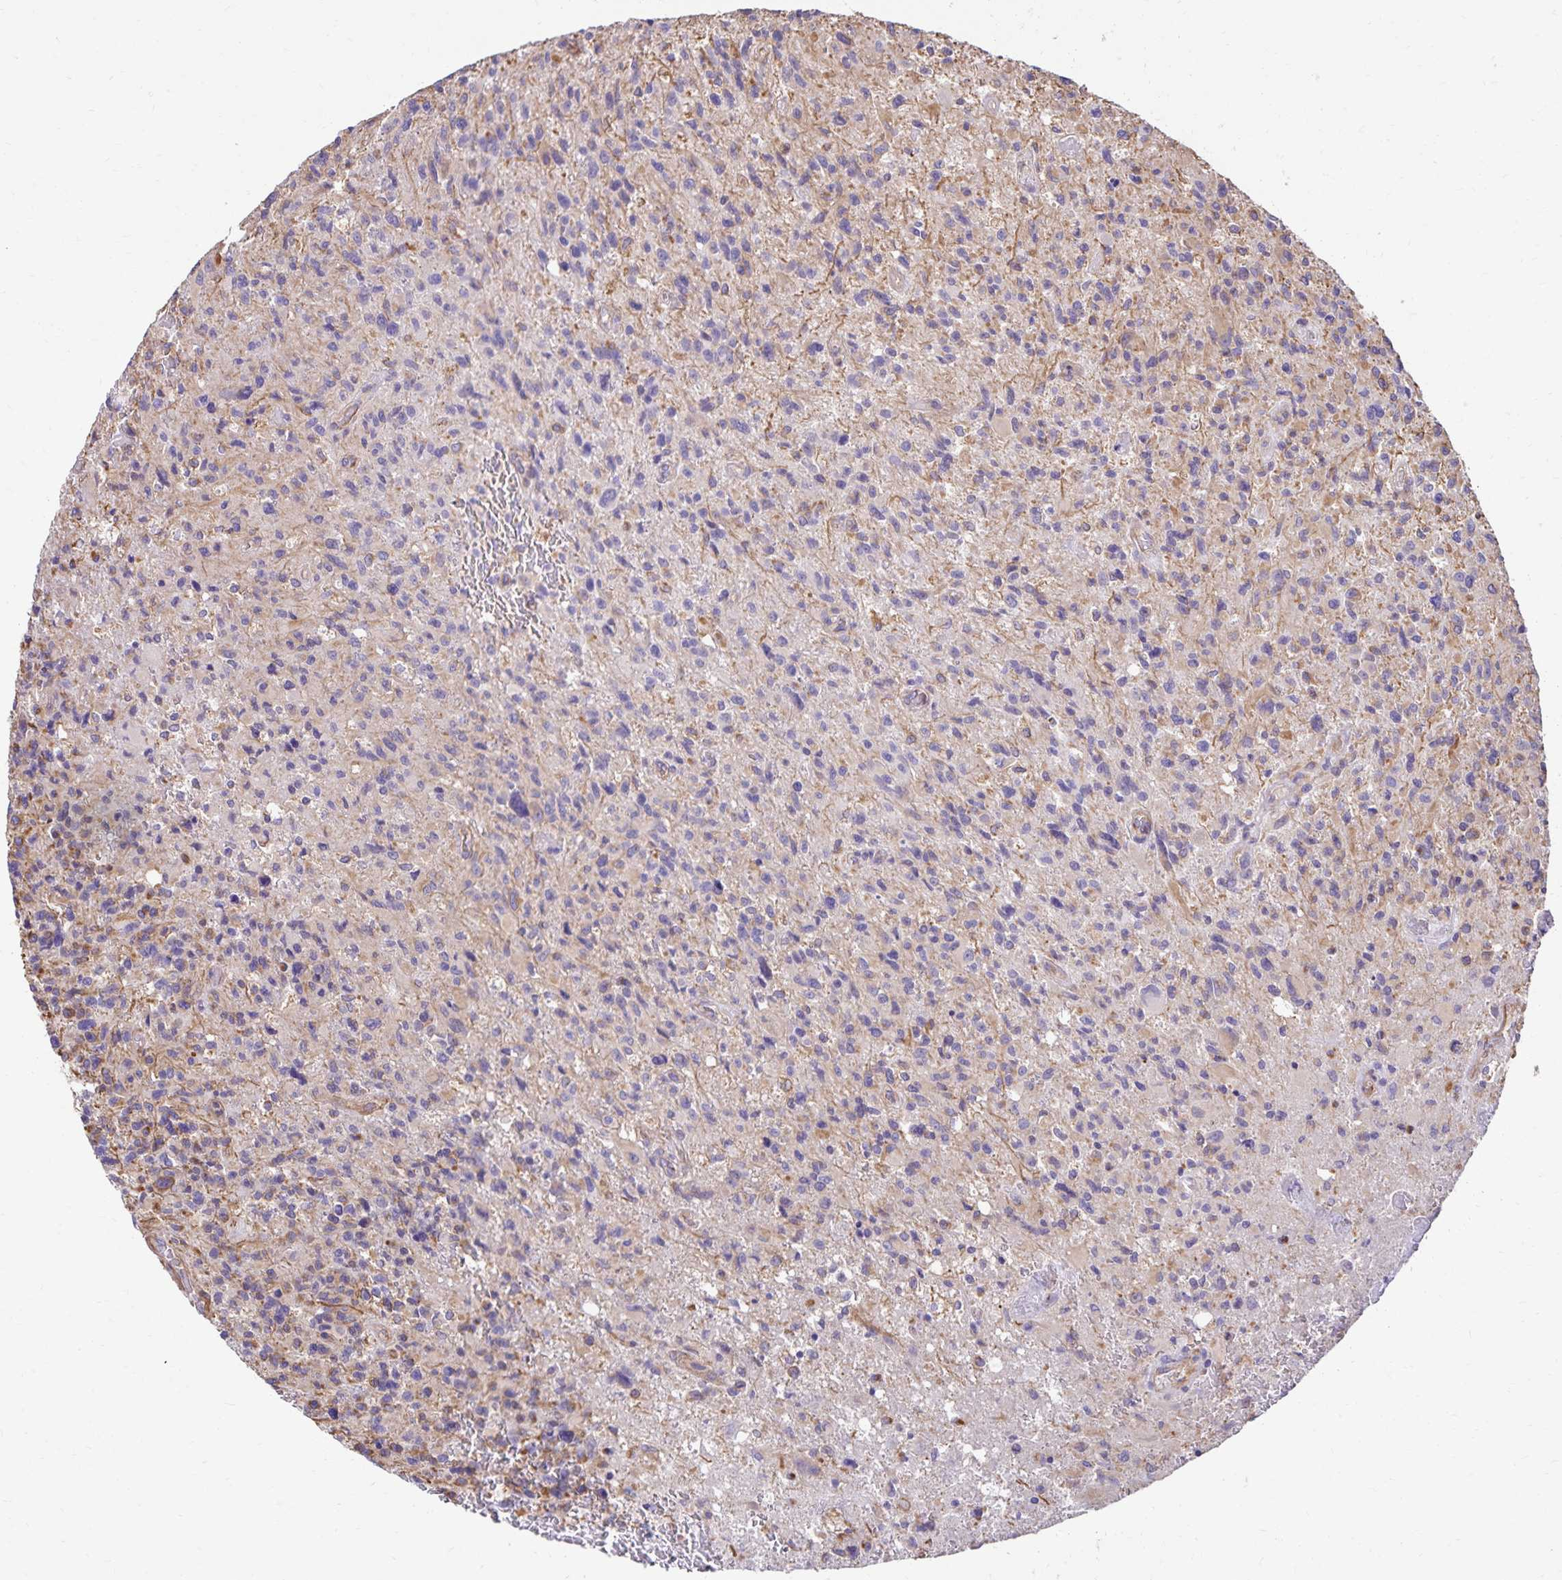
{"staining": {"intensity": "negative", "quantity": "none", "location": "none"}, "tissue": "glioma", "cell_type": "Tumor cells", "image_type": "cancer", "snomed": [{"axis": "morphology", "description": "Glioma, malignant, High grade"}, {"axis": "topography", "description": "Brain"}], "caption": "Tumor cells show no significant protein positivity in high-grade glioma (malignant).", "gene": "TRPV6", "patient": {"sex": "male", "age": 63}}